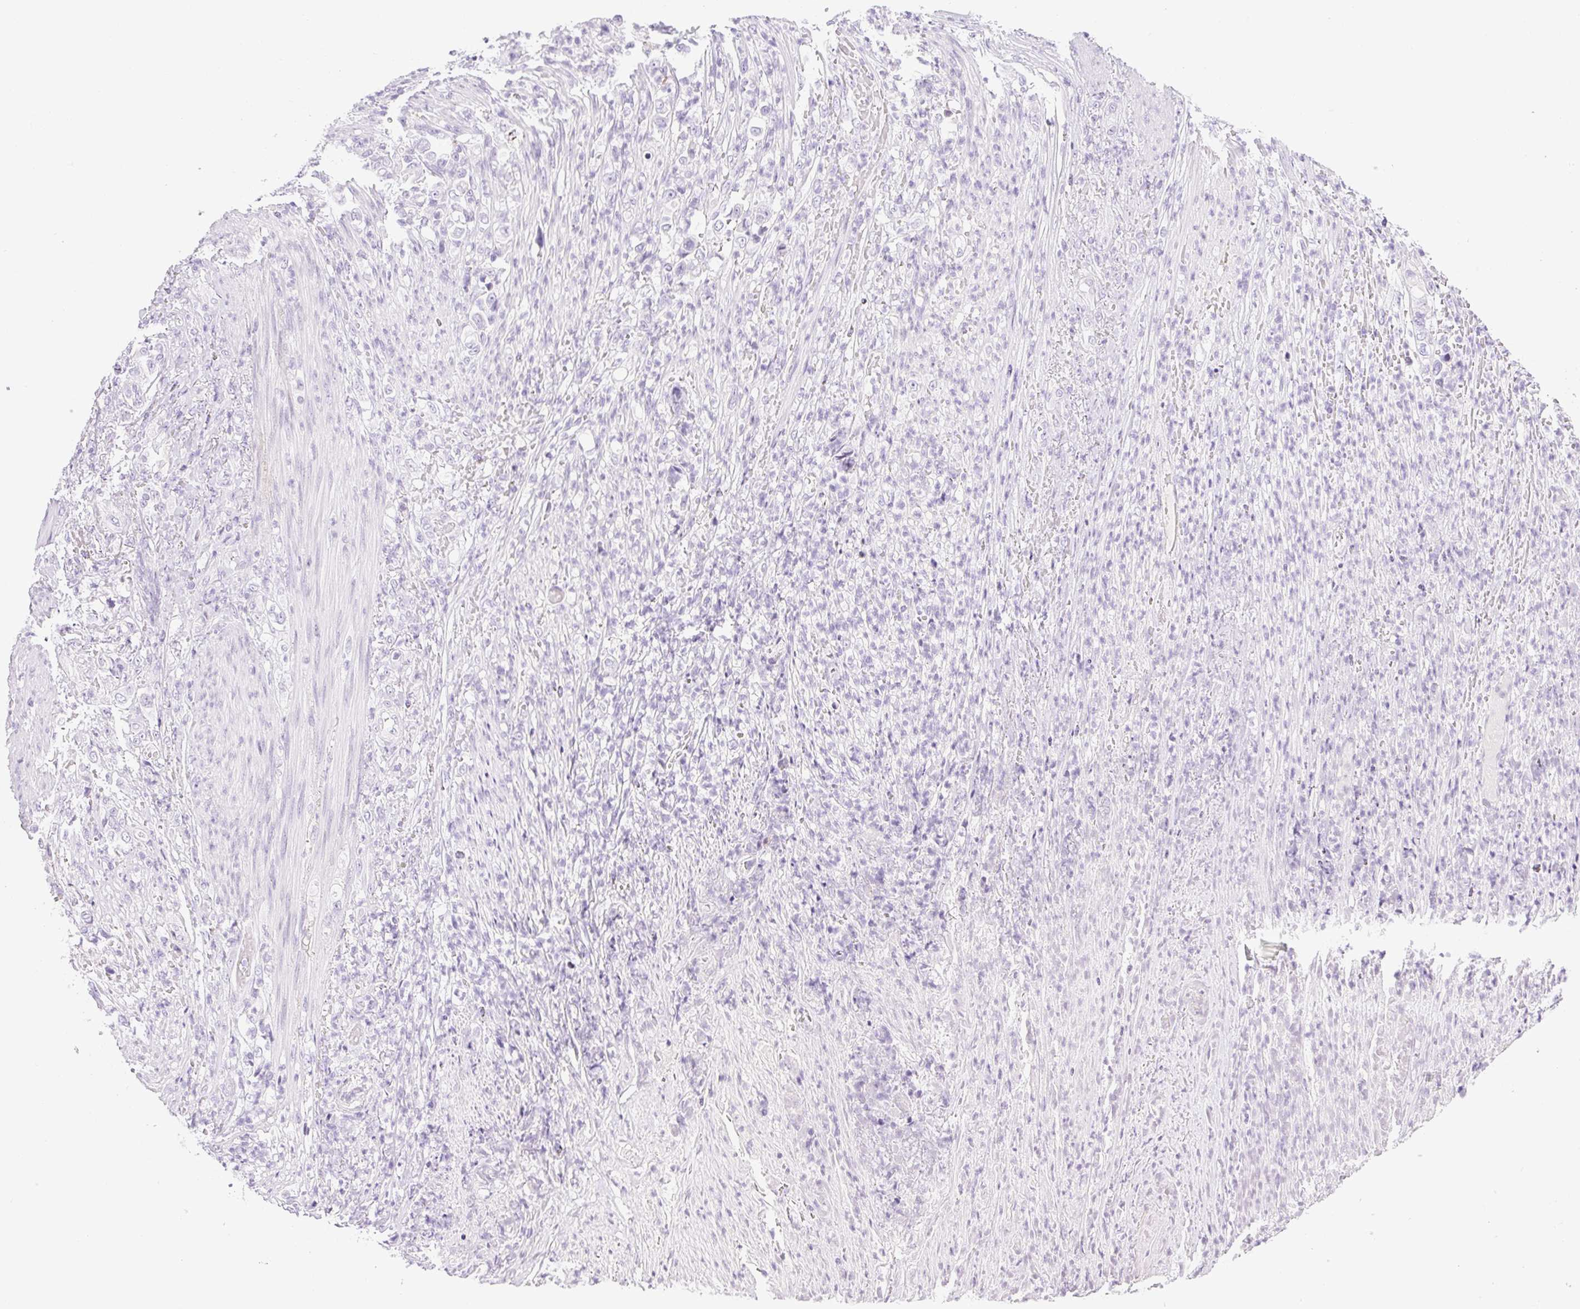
{"staining": {"intensity": "negative", "quantity": "none", "location": "none"}, "tissue": "stomach cancer", "cell_type": "Tumor cells", "image_type": "cancer", "snomed": [{"axis": "morphology", "description": "Normal tissue, NOS"}, {"axis": "morphology", "description": "Adenocarcinoma, NOS"}, {"axis": "topography", "description": "Stomach"}], "caption": "Histopathology image shows no significant protein positivity in tumor cells of stomach cancer (adenocarcinoma). Brightfield microscopy of immunohistochemistry (IHC) stained with DAB (brown) and hematoxylin (blue), captured at high magnification.", "gene": "SP140L", "patient": {"sex": "female", "age": 79}}